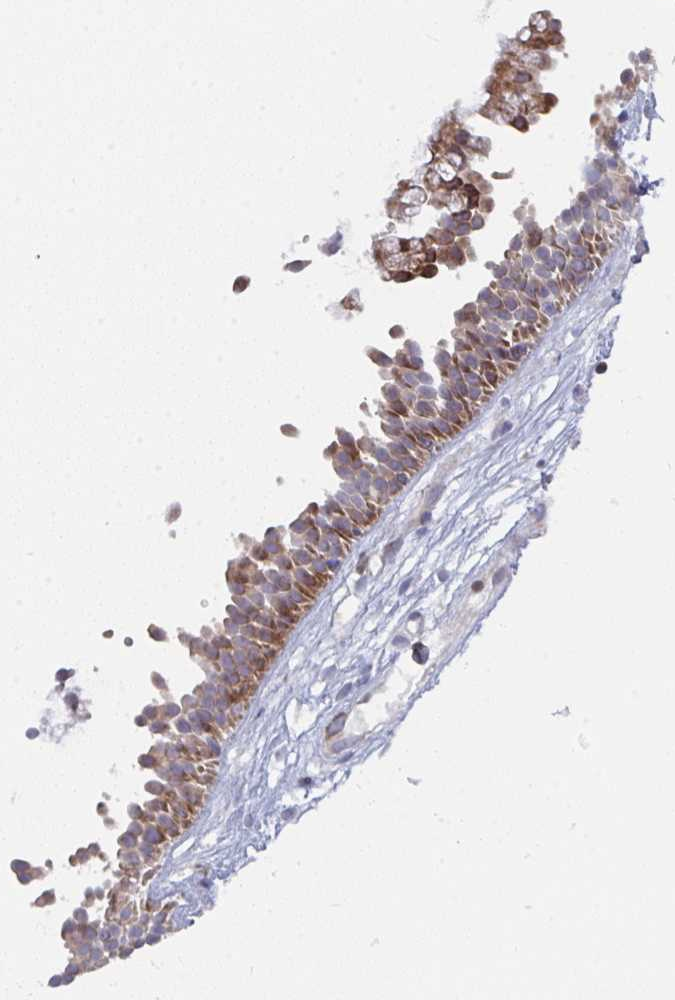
{"staining": {"intensity": "moderate", "quantity": ">75%", "location": "cytoplasmic/membranous"}, "tissue": "nasopharynx", "cell_type": "Respiratory epithelial cells", "image_type": "normal", "snomed": [{"axis": "morphology", "description": "Normal tissue, NOS"}, {"axis": "topography", "description": "Nasopharynx"}], "caption": "Brown immunohistochemical staining in benign human nasopharynx displays moderate cytoplasmic/membranous staining in about >75% of respiratory epithelial cells.", "gene": "PRKCH", "patient": {"sex": "male", "age": 56}}